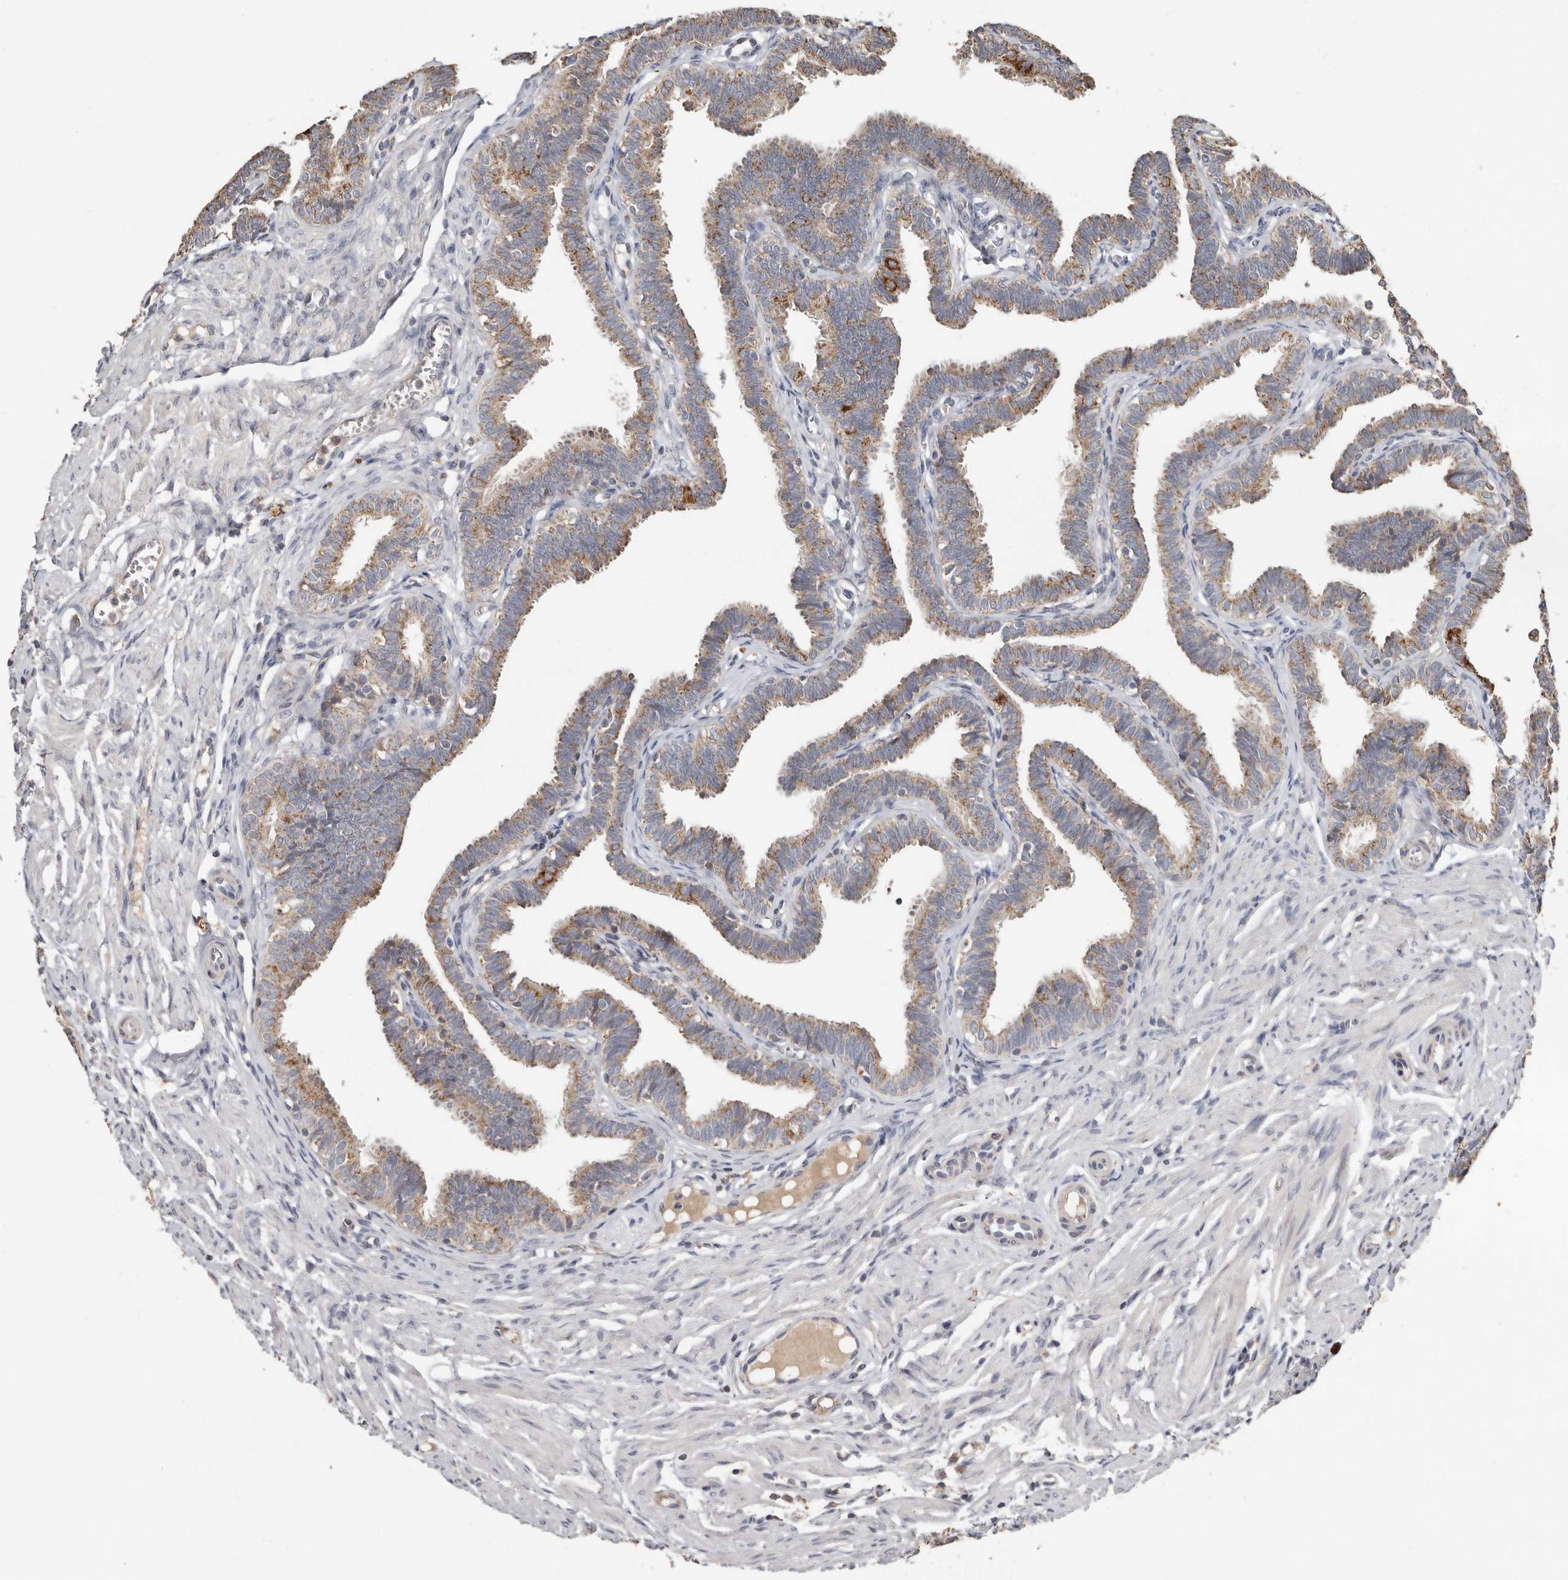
{"staining": {"intensity": "moderate", "quantity": ">75%", "location": "cytoplasmic/membranous"}, "tissue": "fallopian tube", "cell_type": "Glandular cells", "image_type": "normal", "snomed": [{"axis": "morphology", "description": "Normal tissue, NOS"}, {"axis": "topography", "description": "Fallopian tube"}, {"axis": "topography", "description": "Ovary"}], "caption": "Normal fallopian tube demonstrates moderate cytoplasmic/membranous positivity in about >75% of glandular cells.", "gene": "KIF26B", "patient": {"sex": "female", "age": 23}}